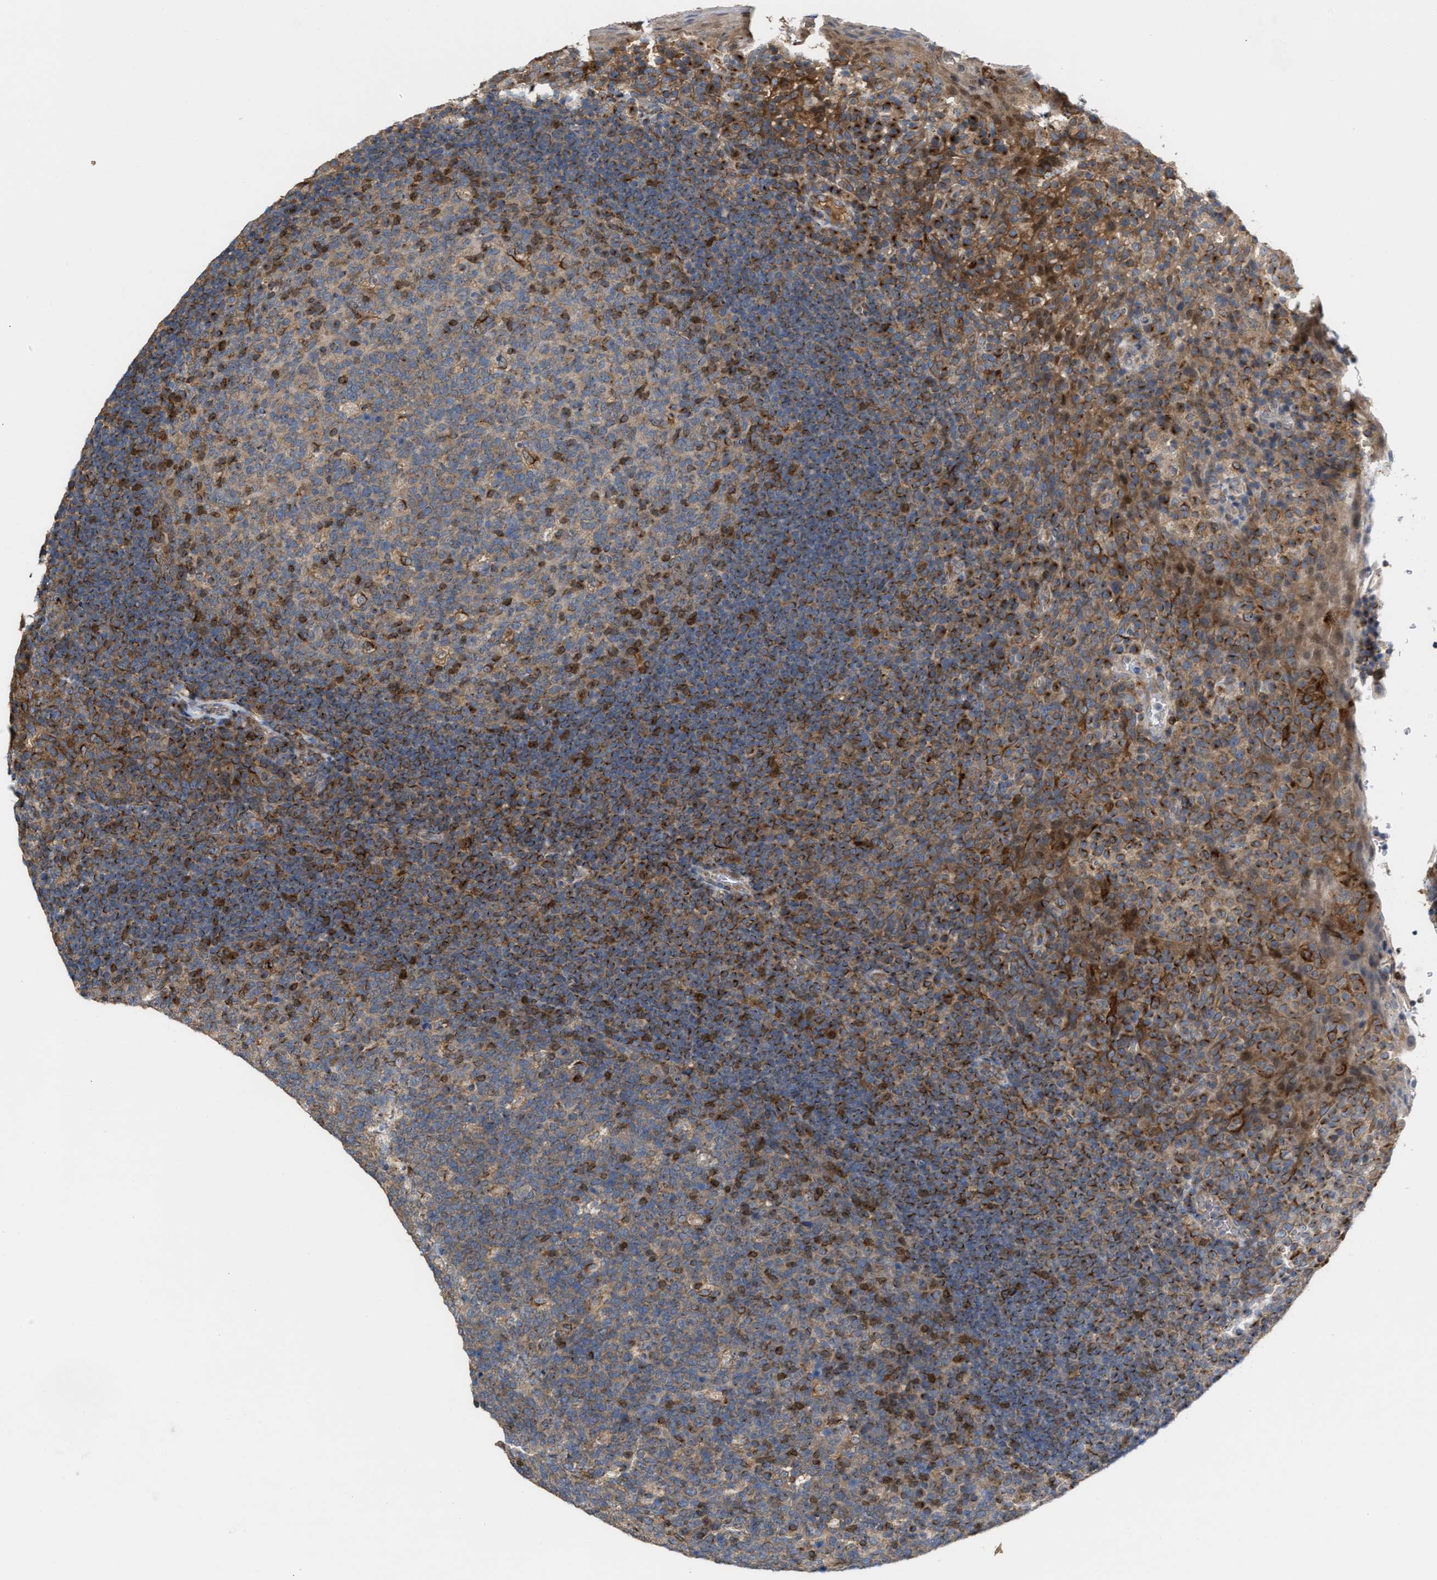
{"staining": {"intensity": "strong", "quantity": "<25%", "location": "cytoplasmic/membranous"}, "tissue": "tonsil", "cell_type": "Germinal center cells", "image_type": "normal", "snomed": [{"axis": "morphology", "description": "Normal tissue, NOS"}, {"axis": "topography", "description": "Tonsil"}], "caption": "DAB (3,3'-diaminobenzidine) immunohistochemical staining of normal tonsil reveals strong cytoplasmic/membranous protein staining in about <25% of germinal center cells.", "gene": "BBLN", "patient": {"sex": "male", "age": 17}}